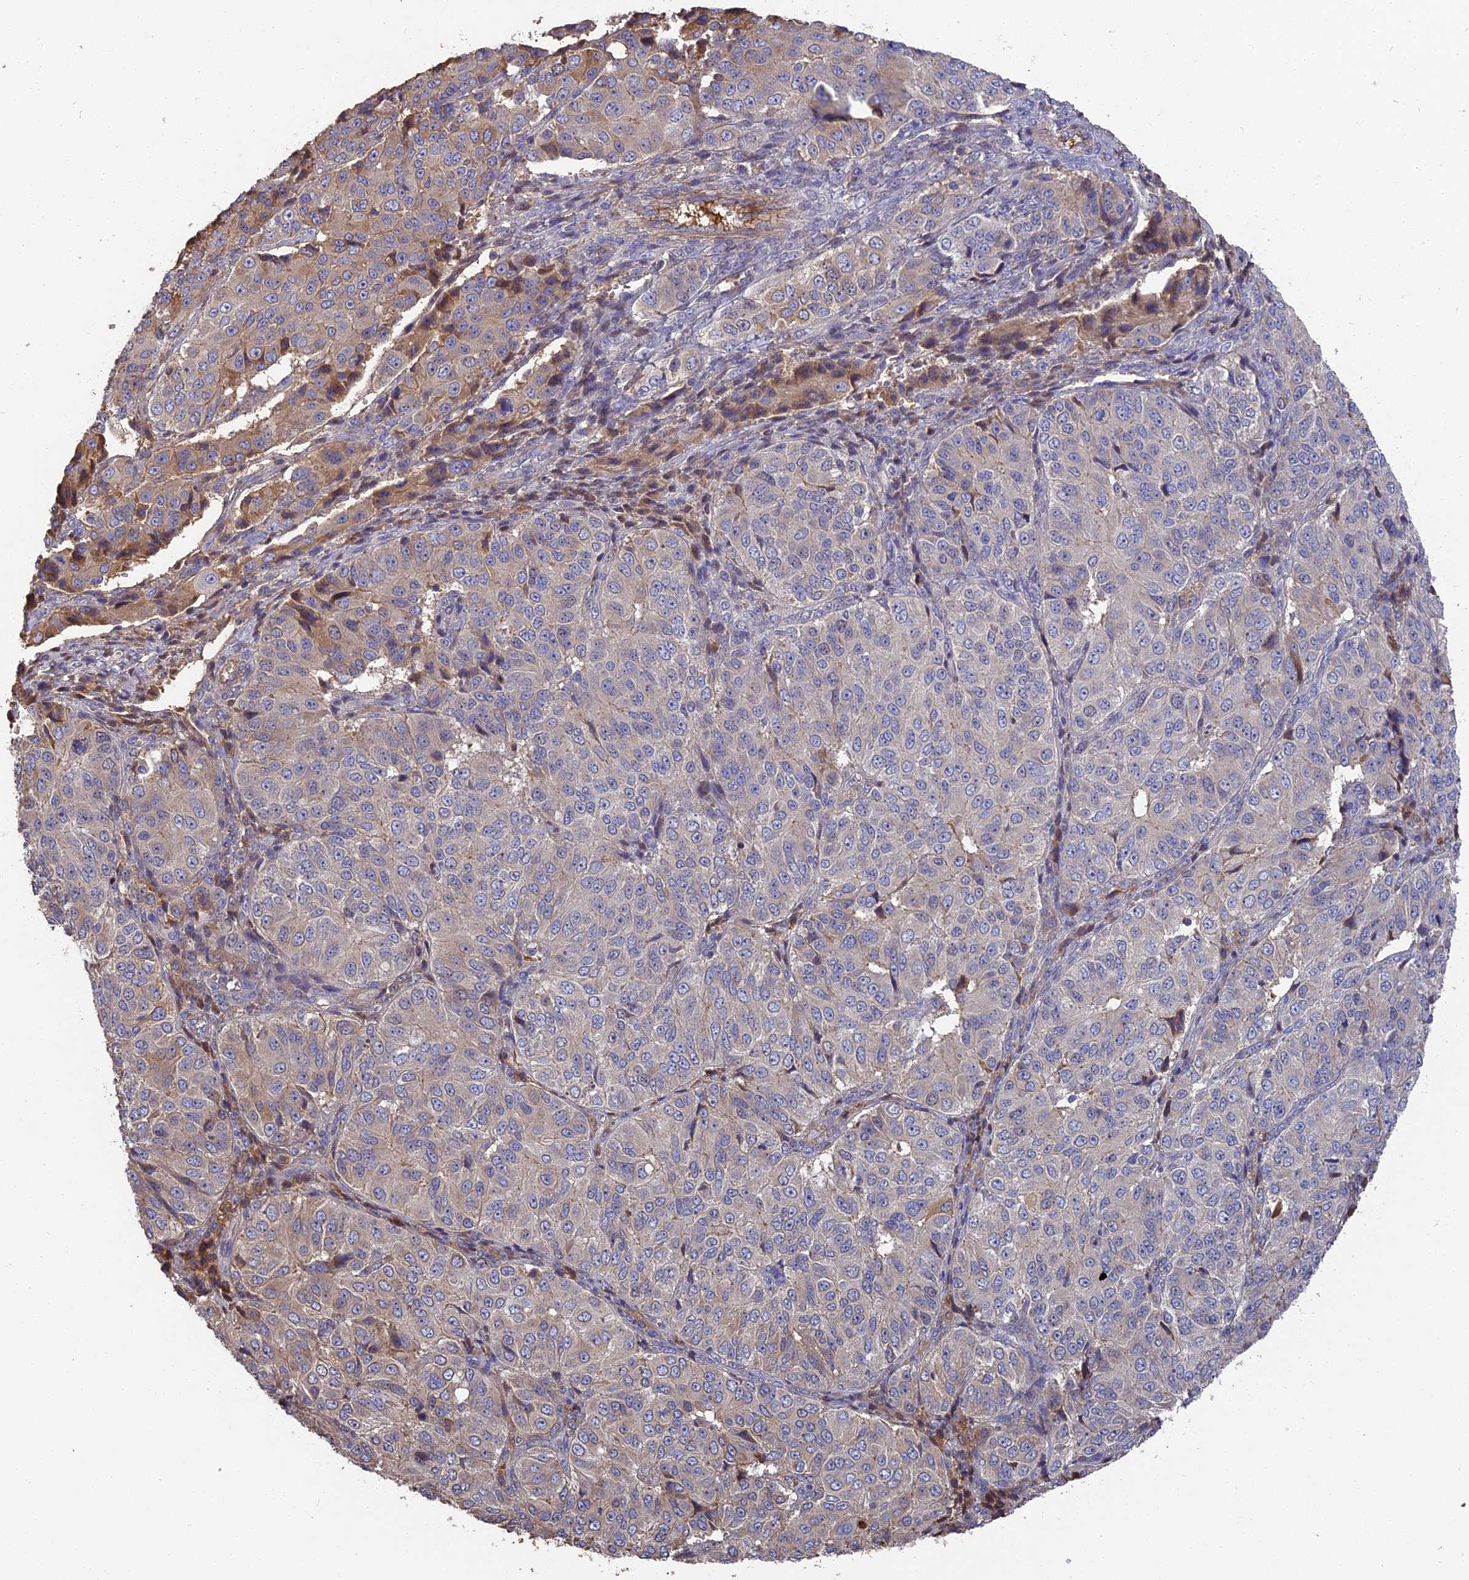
{"staining": {"intensity": "weak", "quantity": "<25%", "location": "cytoplasmic/membranous"}, "tissue": "ovarian cancer", "cell_type": "Tumor cells", "image_type": "cancer", "snomed": [{"axis": "morphology", "description": "Carcinoma, endometroid"}, {"axis": "topography", "description": "Ovary"}], "caption": "This is an immunohistochemistry (IHC) photomicrograph of ovarian cancer. There is no expression in tumor cells.", "gene": "ERMAP", "patient": {"sex": "female", "age": 51}}